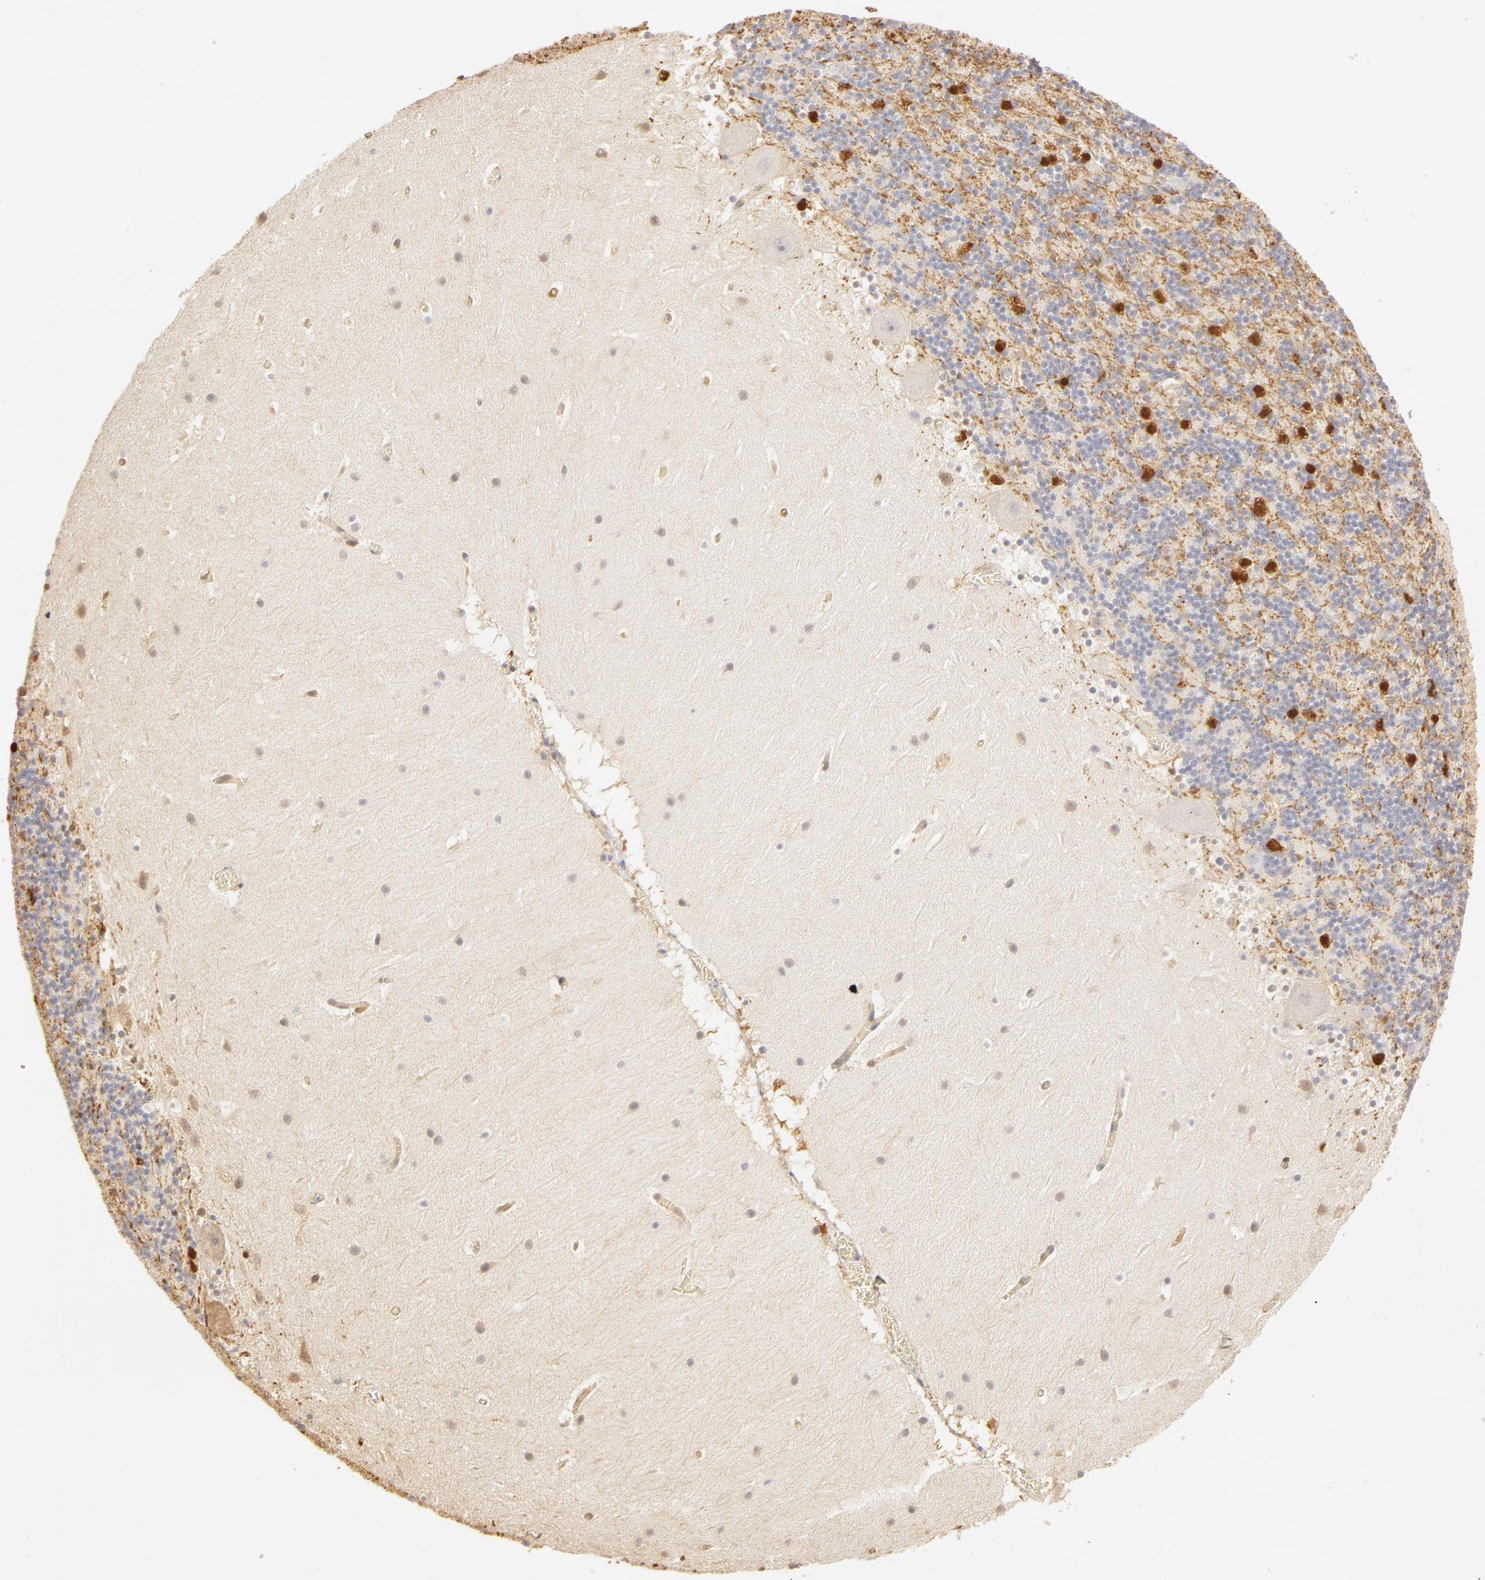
{"staining": {"intensity": "strong", "quantity": "<25%", "location": "nuclear"}, "tissue": "cerebellum", "cell_type": "Cells in granular layer", "image_type": "normal", "snomed": [{"axis": "morphology", "description": "Normal tissue, NOS"}, {"axis": "topography", "description": "Cerebellum"}], "caption": "Immunohistochemical staining of unremarkable human cerebellum reveals medium levels of strong nuclear expression in about <25% of cells in granular layer.", "gene": "CA2", "patient": {"sex": "male", "age": 45}}